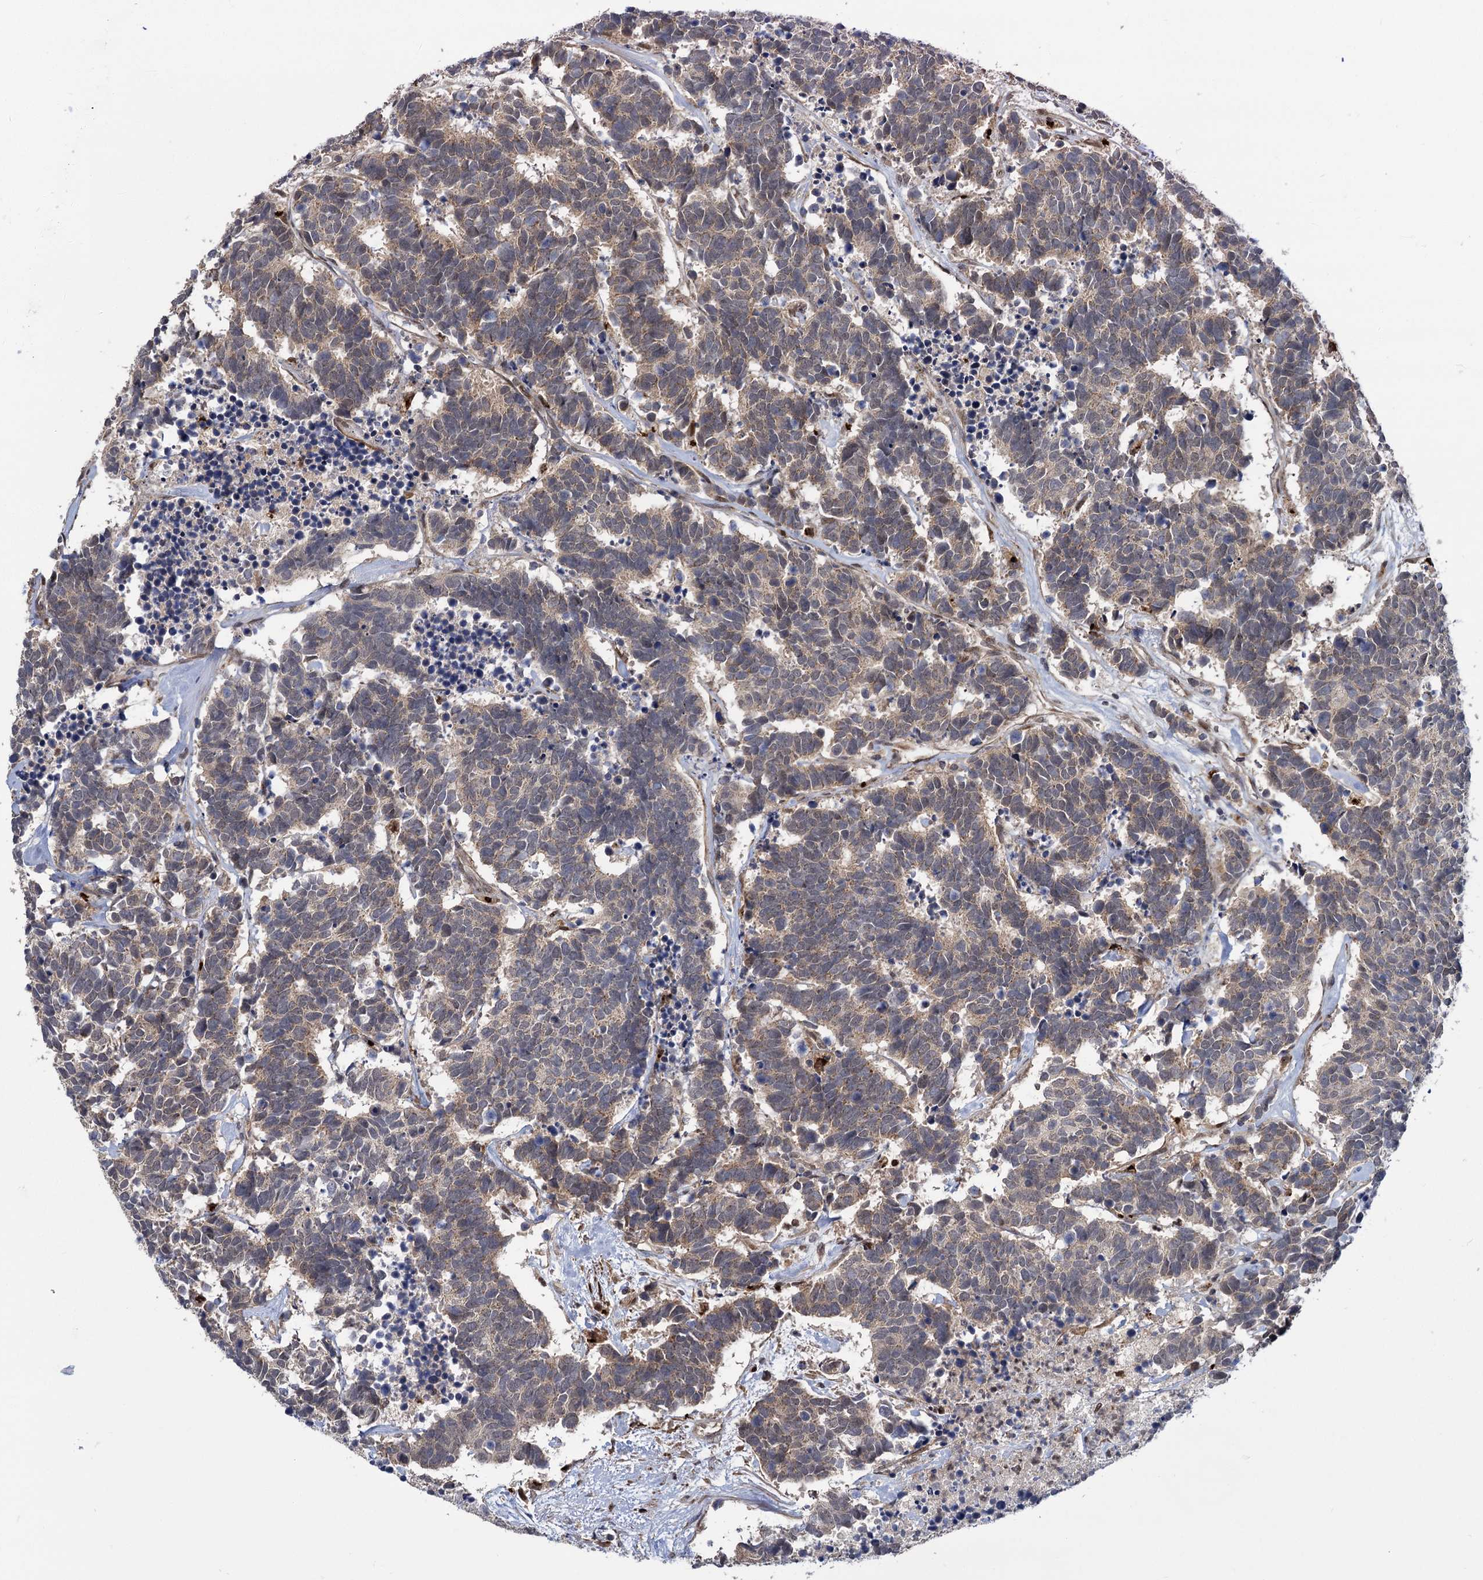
{"staining": {"intensity": "weak", "quantity": "25%-75%", "location": "cytoplasmic/membranous"}, "tissue": "carcinoid", "cell_type": "Tumor cells", "image_type": "cancer", "snomed": [{"axis": "morphology", "description": "Carcinoma, NOS"}, {"axis": "morphology", "description": "Carcinoid, malignant, NOS"}, {"axis": "topography", "description": "Urinary bladder"}], "caption": "Immunohistochemistry (IHC) of human malignant carcinoid reveals low levels of weak cytoplasmic/membranous staining in about 25%-75% of tumor cells.", "gene": "GAL3ST4", "patient": {"sex": "male", "age": 57}}